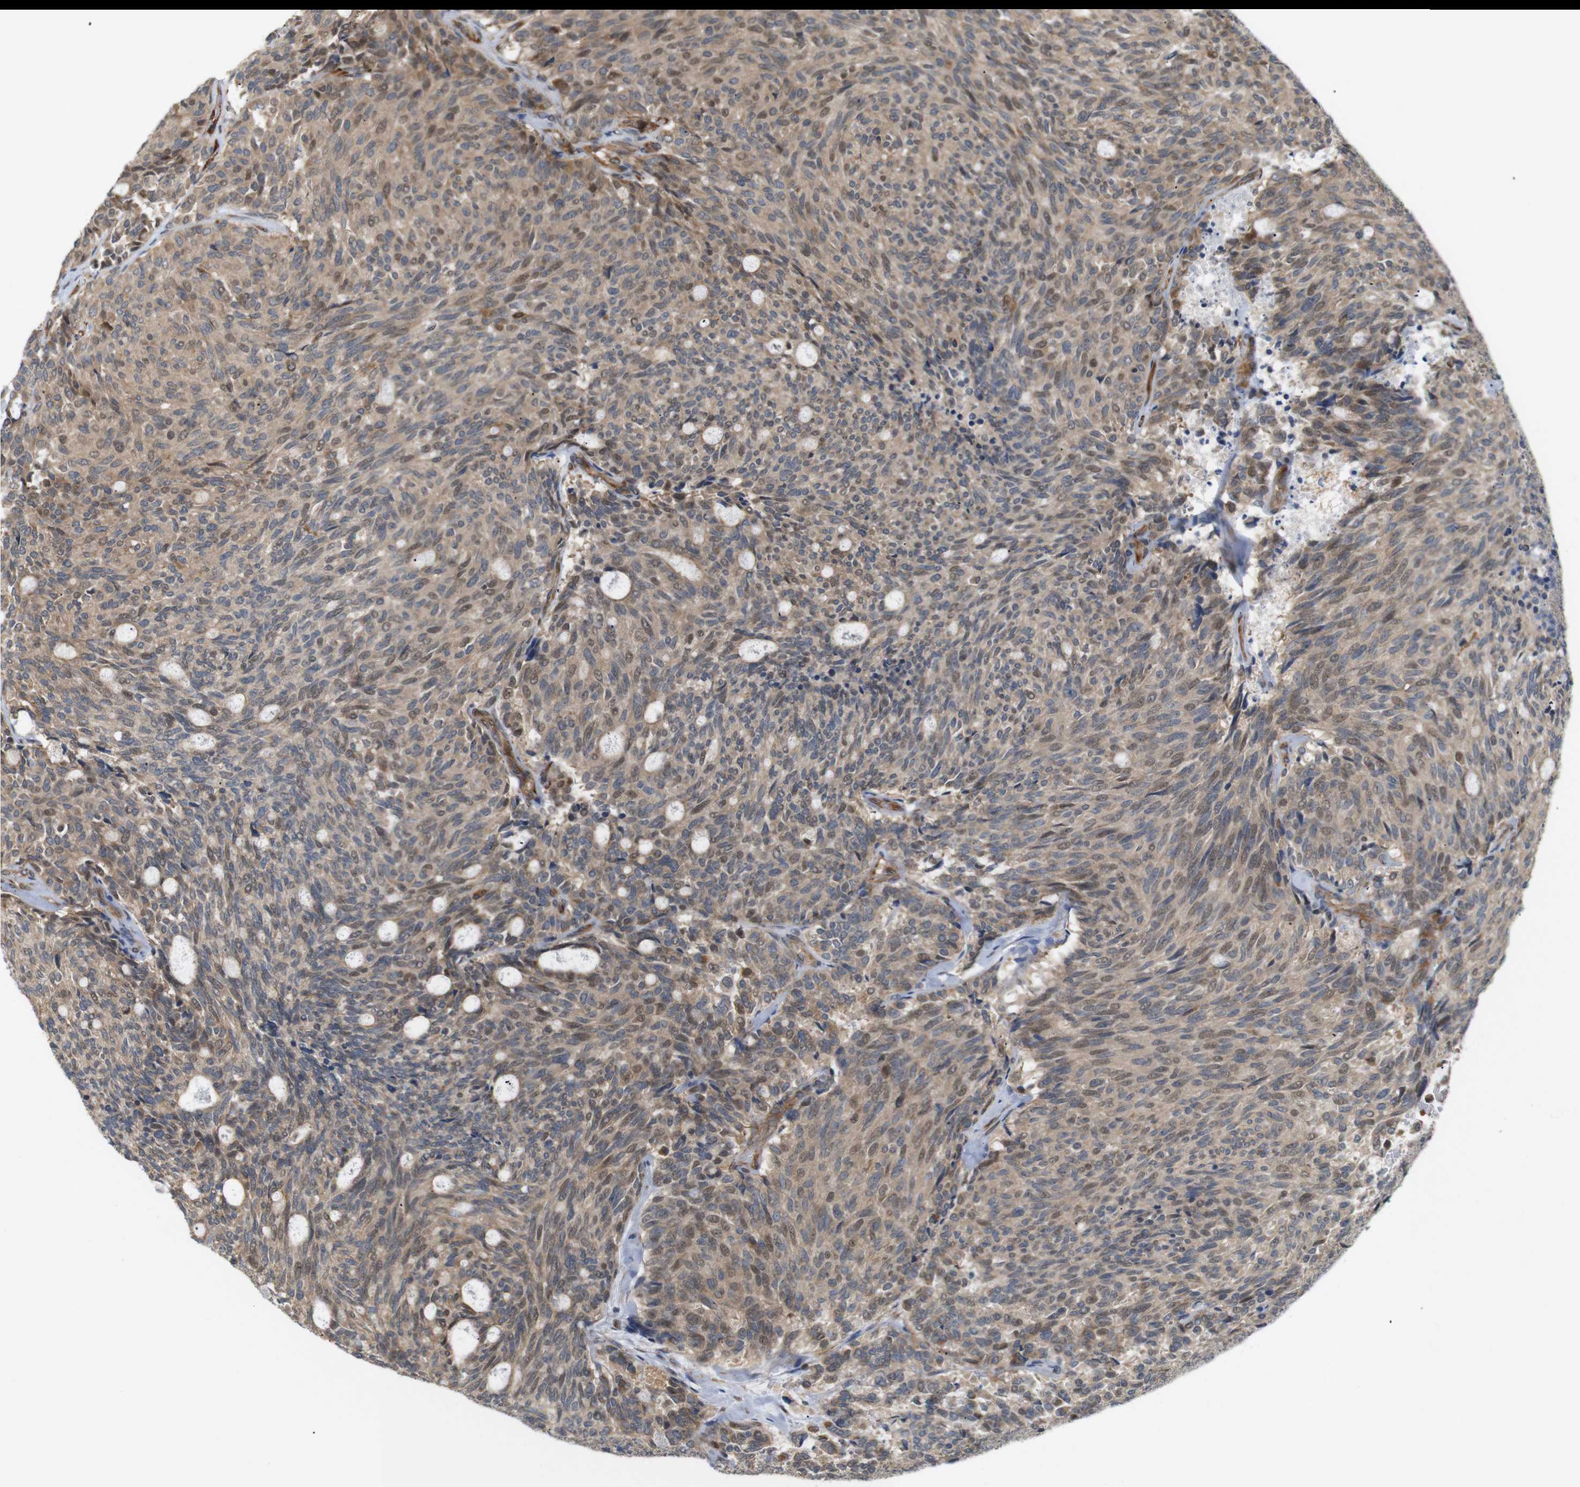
{"staining": {"intensity": "weak", "quantity": ">75%", "location": "cytoplasmic/membranous,nuclear"}, "tissue": "carcinoid", "cell_type": "Tumor cells", "image_type": "cancer", "snomed": [{"axis": "morphology", "description": "Carcinoid, malignant, NOS"}, {"axis": "topography", "description": "Pancreas"}], "caption": "A brown stain shows weak cytoplasmic/membranous and nuclear expression of a protein in human carcinoid (malignant) tumor cells. (DAB (3,3'-diaminobenzidine) = brown stain, brightfield microscopy at high magnification).", "gene": "RPTOR", "patient": {"sex": "female", "age": 54}}